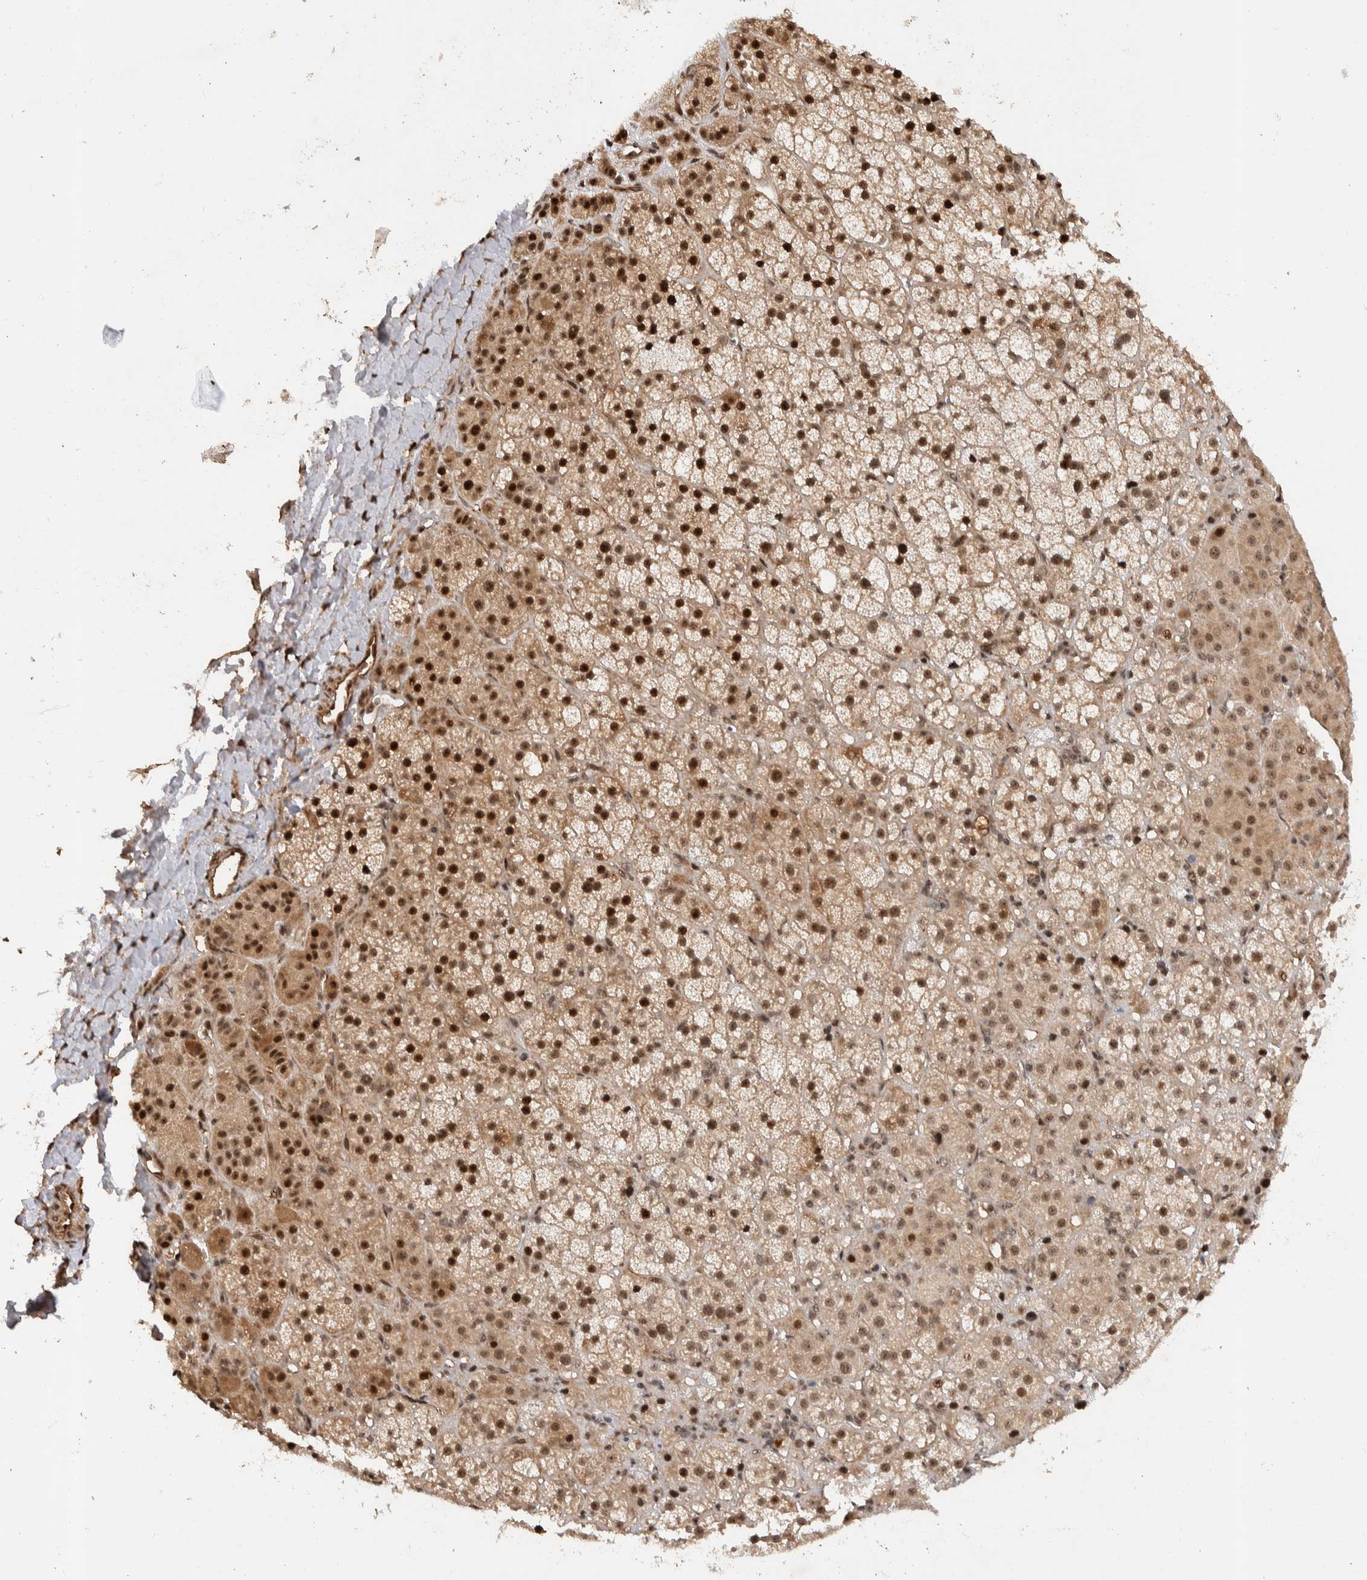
{"staining": {"intensity": "strong", "quantity": ">75%", "location": "cytoplasmic/membranous,nuclear"}, "tissue": "adrenal gland", "cell_type": "Glandular cells", "image_type": "normal", "snomed": [{"axis": "morphology", "description": "Normal tissue, NOS"}, {"axis": "topography", "description": "Adrenal gland"}], "caption": "Immunohistochemistry (IHC) micrograph of unremarkable adrenal gland stained for a protein (brown), which displays high levels of strong cytoplasmic/membranous,nuclear positivity in approximately >75% of glandular cells.", "gene": "TOR1B", "patient": {"sex": "female", "age": 57}}